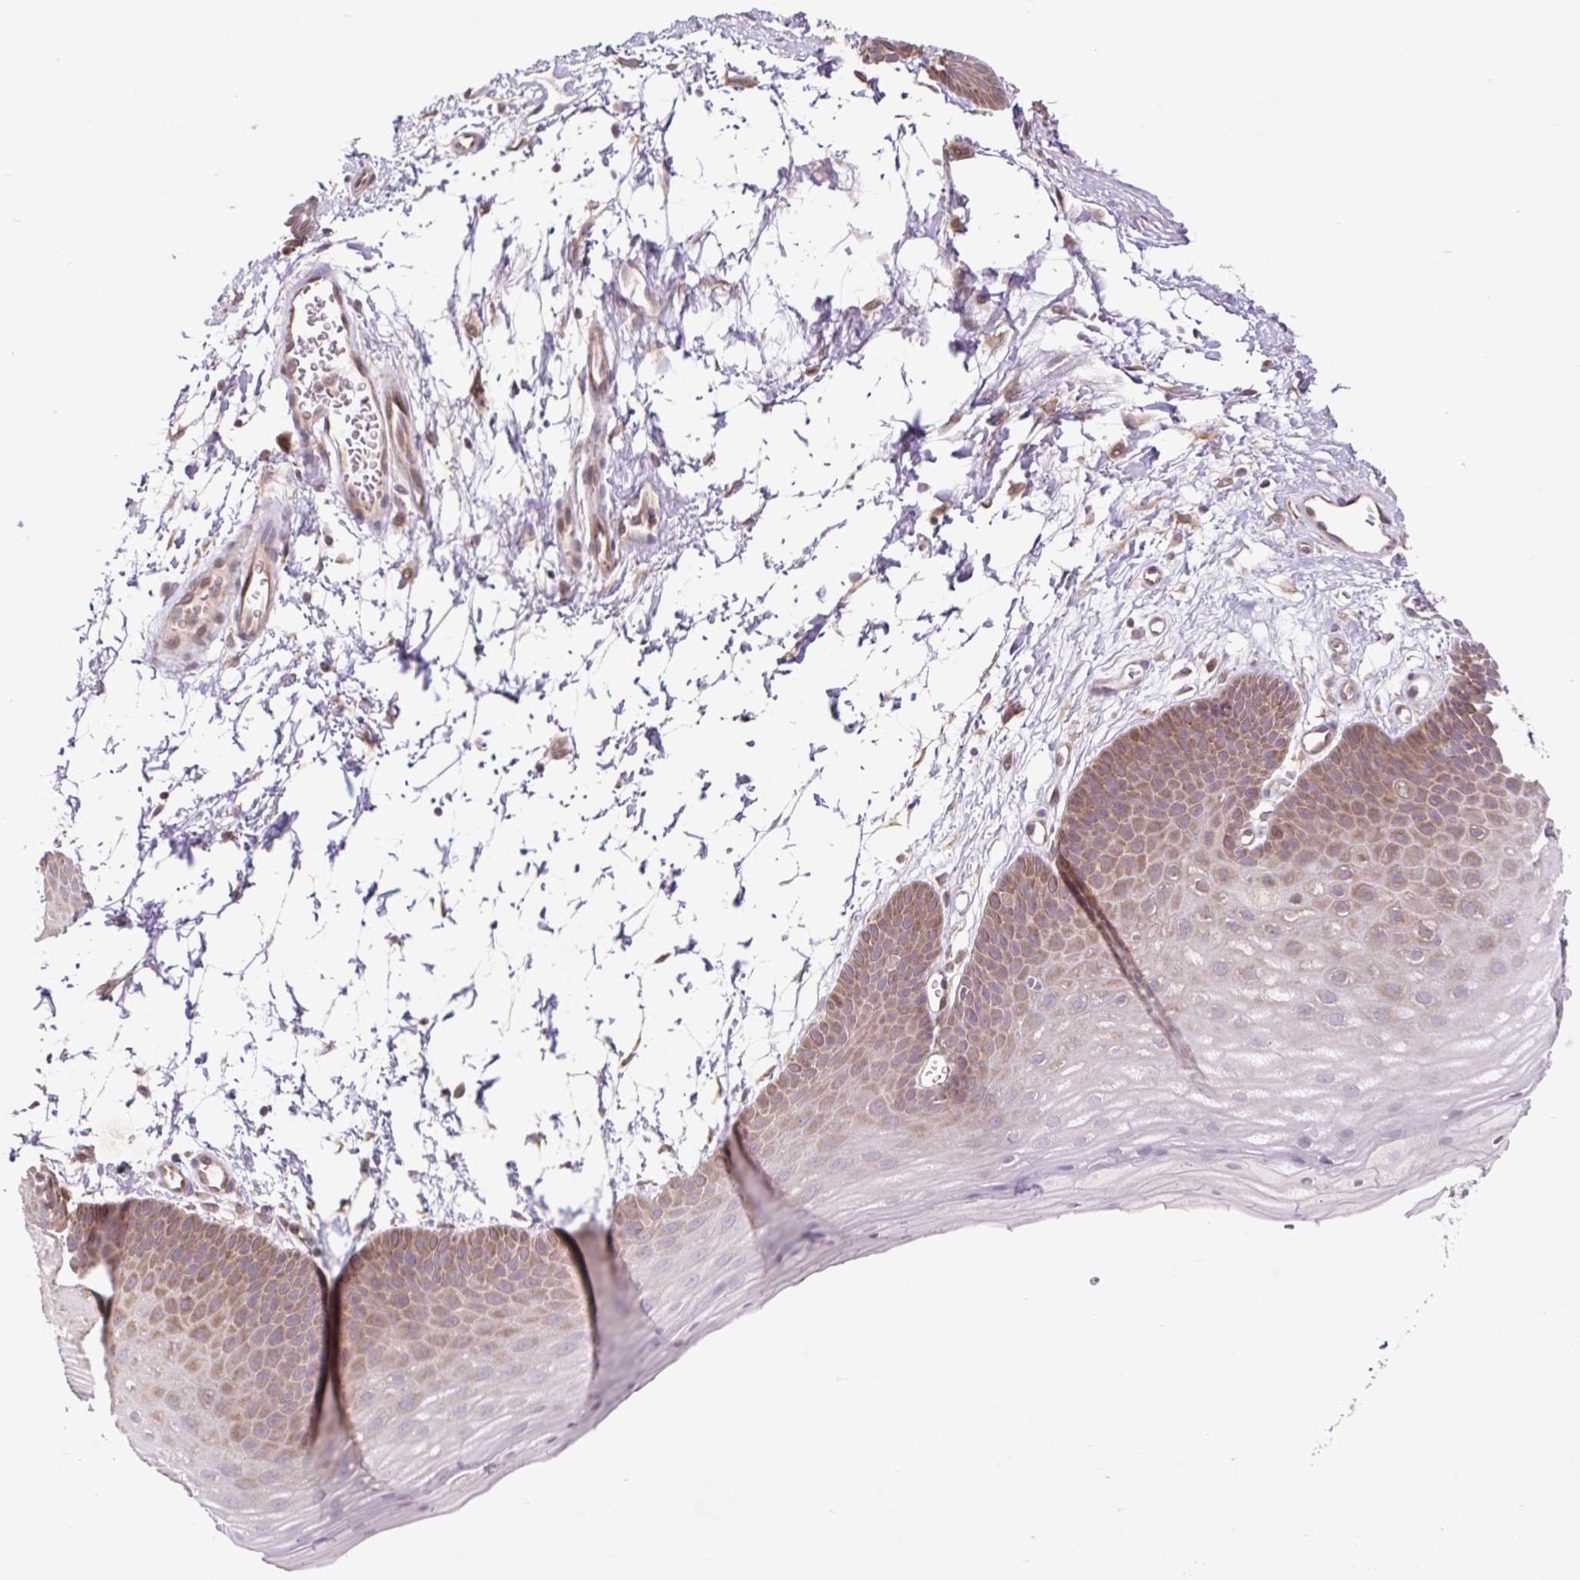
{"staining": {"intensity": "weak", "quantity": "25%-75%", "location": "cytoplasmic/membranous"}, "tissue": "skin", "cell_type": "Epidermal cells", "image_type": "normal", "snomed": [{"axis": "morphology", "description": "Normal tissue, NOS"}, {"axis": "topography", "description": "Anal"}], "caption": "Protein expression by immunohistochemistry displays weak cytoplasmic/membranous staining in about 25%-75% of epidermal cells in normal skin.", "gene": "HFE", "patient": {"sex": "male", "age": 53}}